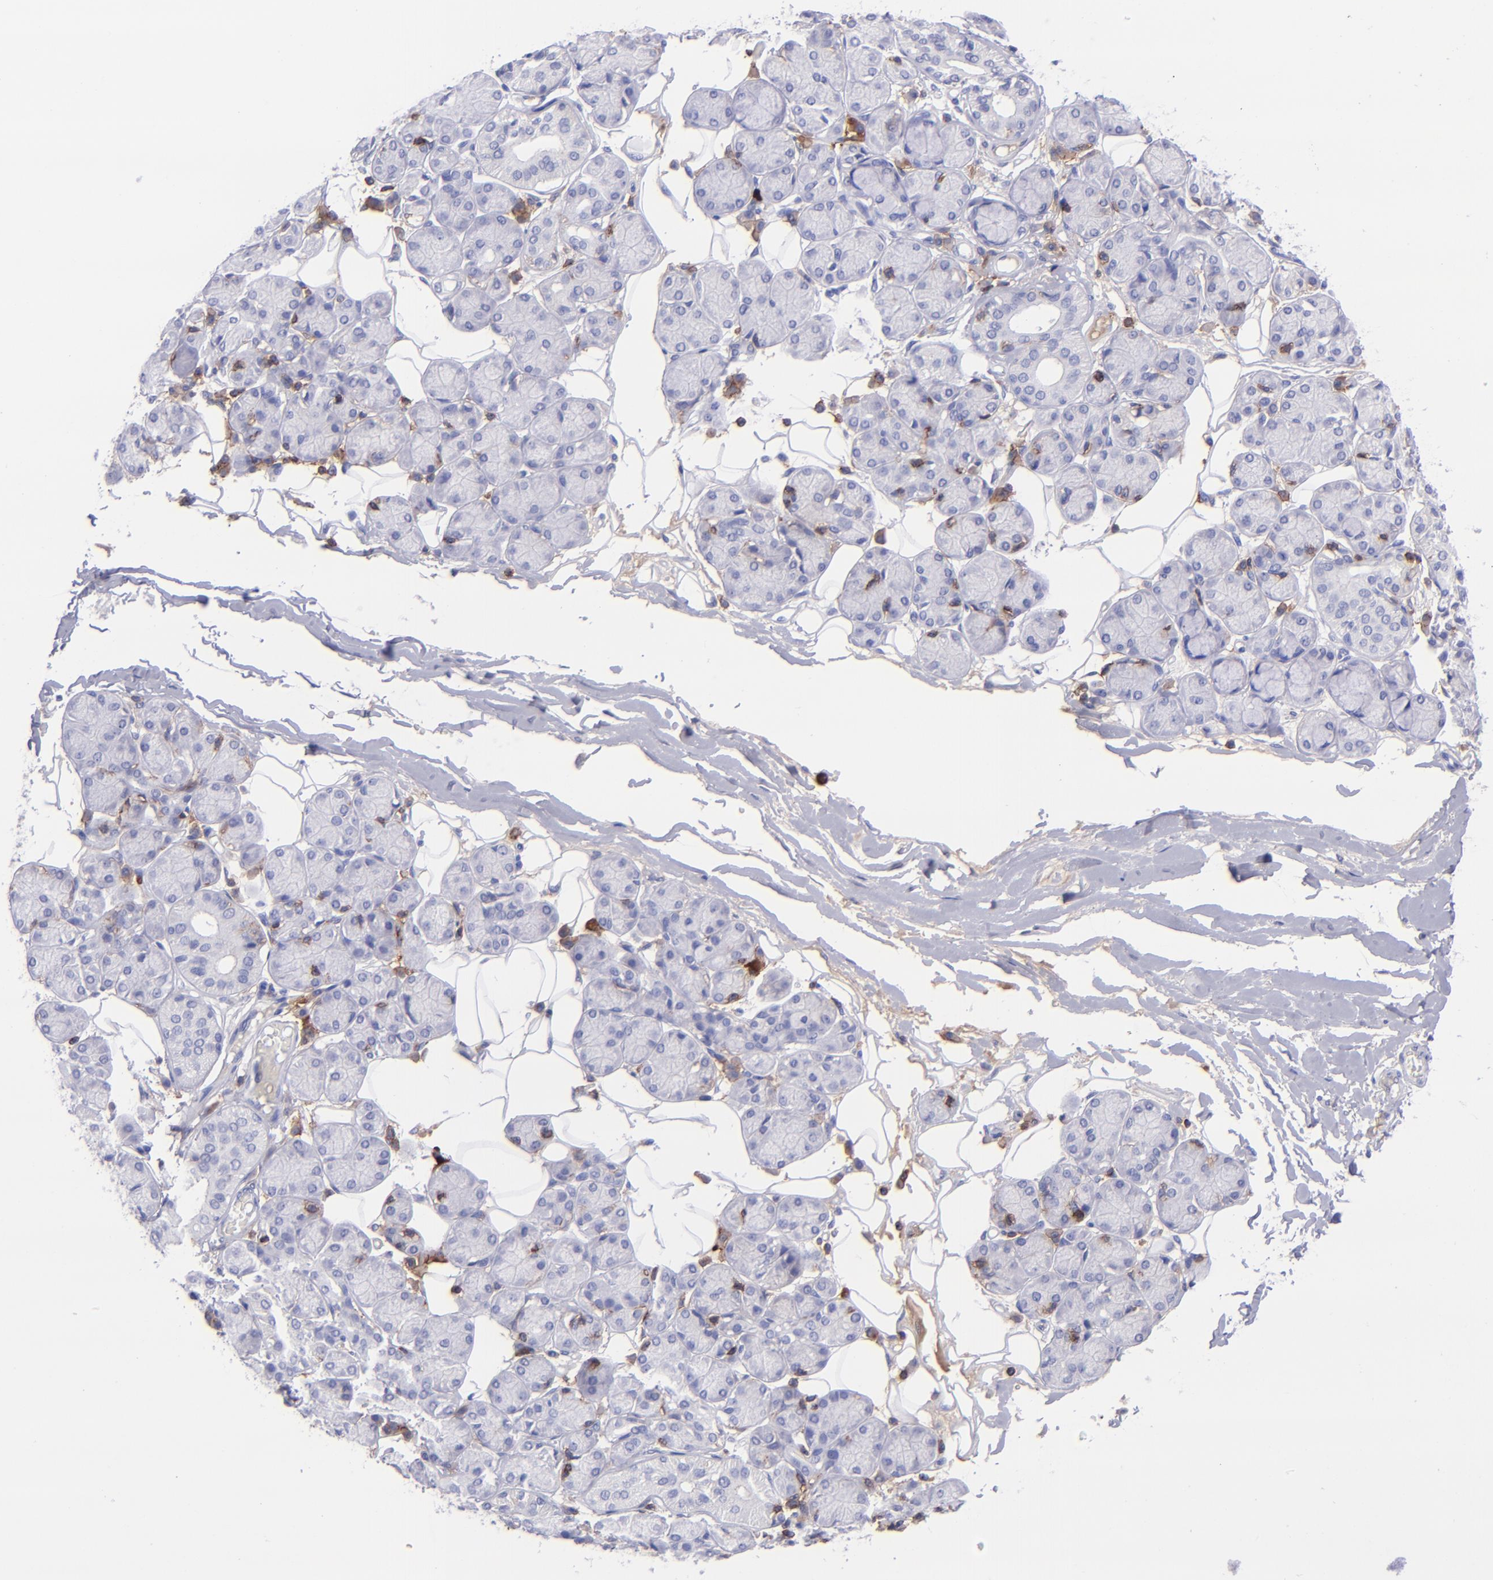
{"staining": {"intensity": "negative", "quantity": "none", "location": "none"}, "tissue": "salivary gland", "cell_type": "Glandular cells", "image_type": "normal", "snomed": [{"axis": "morphology", "description": "Normal tissue, NOS"}, {"axis": "topography", "description": "Salivary gland"}], "caption": "Human salivary gland stained for a protein using immunohistochemistry (IHC) exhibits no positivity in glandular cells.", "gene": "ICAM3", "patient": {"sex": "male", "age": 54}}